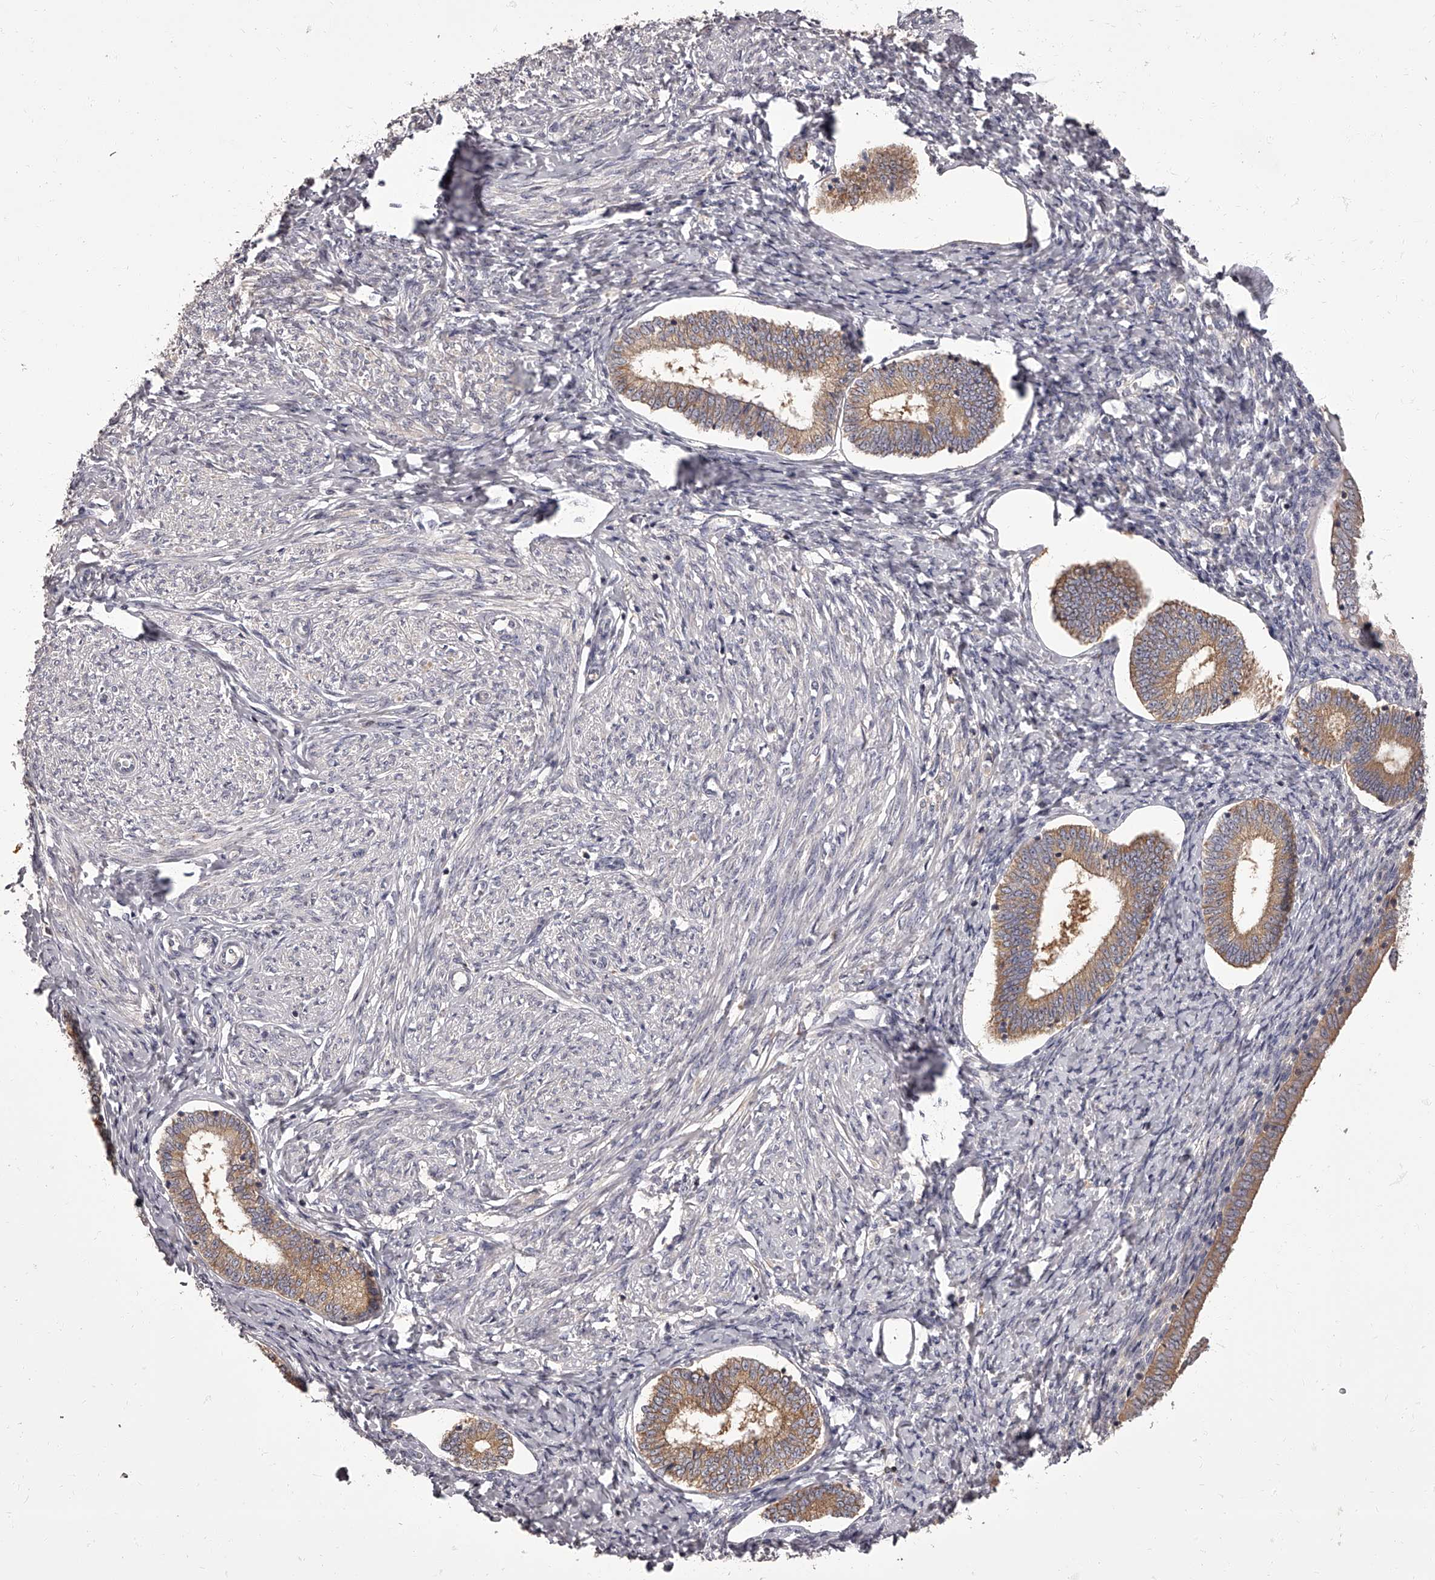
{"staining": {"intensity": "negative", "quantity": "none", "location": "none"}, "tissue": "endometrium", "cell_type": "Cells in endometrial stroma", "image_type": "normal", "snomed": [{"axis": "morphology", "description": "Normal tissue, NOS"}, {"axis": "topography", "description": "Endometrium"}], "caption": "Immunohistochemistry (IHC) of unremarkable human endometrium displays no positivity in cells in endometrial stroma. (Brightfield microscopy of DAB (3,3'-diaminobenzidine) immunohistochemistry at high magnification).", "gene": "APEH", "patient": {"sex": "female", "age": 72}}